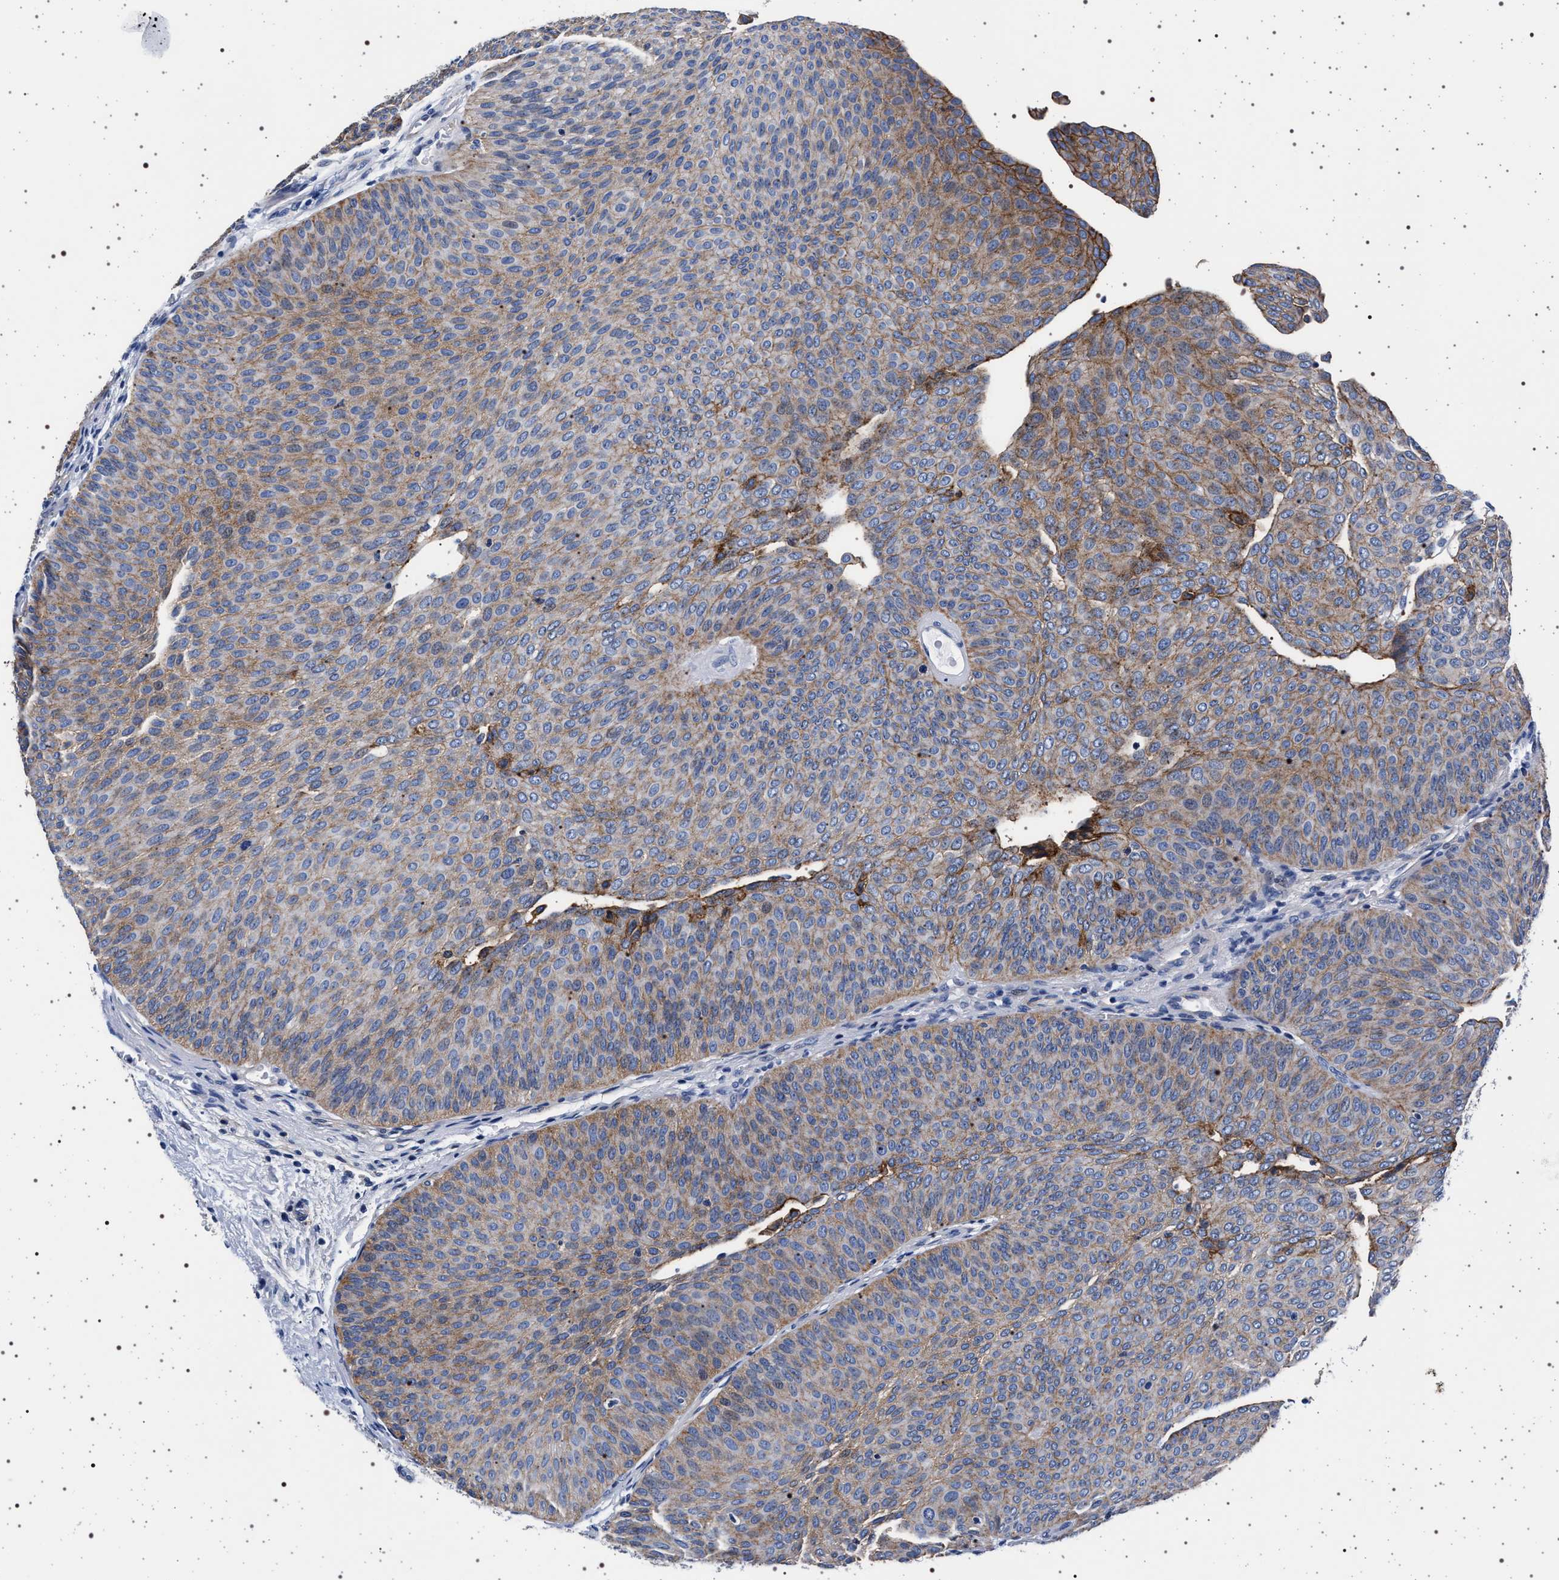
{"staining": {"intensity": "moderate", "quantity": ">75%", "location": "cytoplasmic/membranous"}, "tissue": "urothelial cancer", "cell_type": "Tumor cells", "image_type": "cancer", "snomed": [{"axis": "morphology", "description": "Urothelial carcinoma, Low grade"}, {"axis": "topography", "description": "Urinary bladder"}], "caption": "Approximately >75% of tumor cells in human urothelial carcinoma (low-grade) display moderate cytoplasmic/membranous protein positivity as visualized by brown immunohistochemical staining.", "gene": "SLC9A1", "patient": {"sex": "female", "age": 60}}